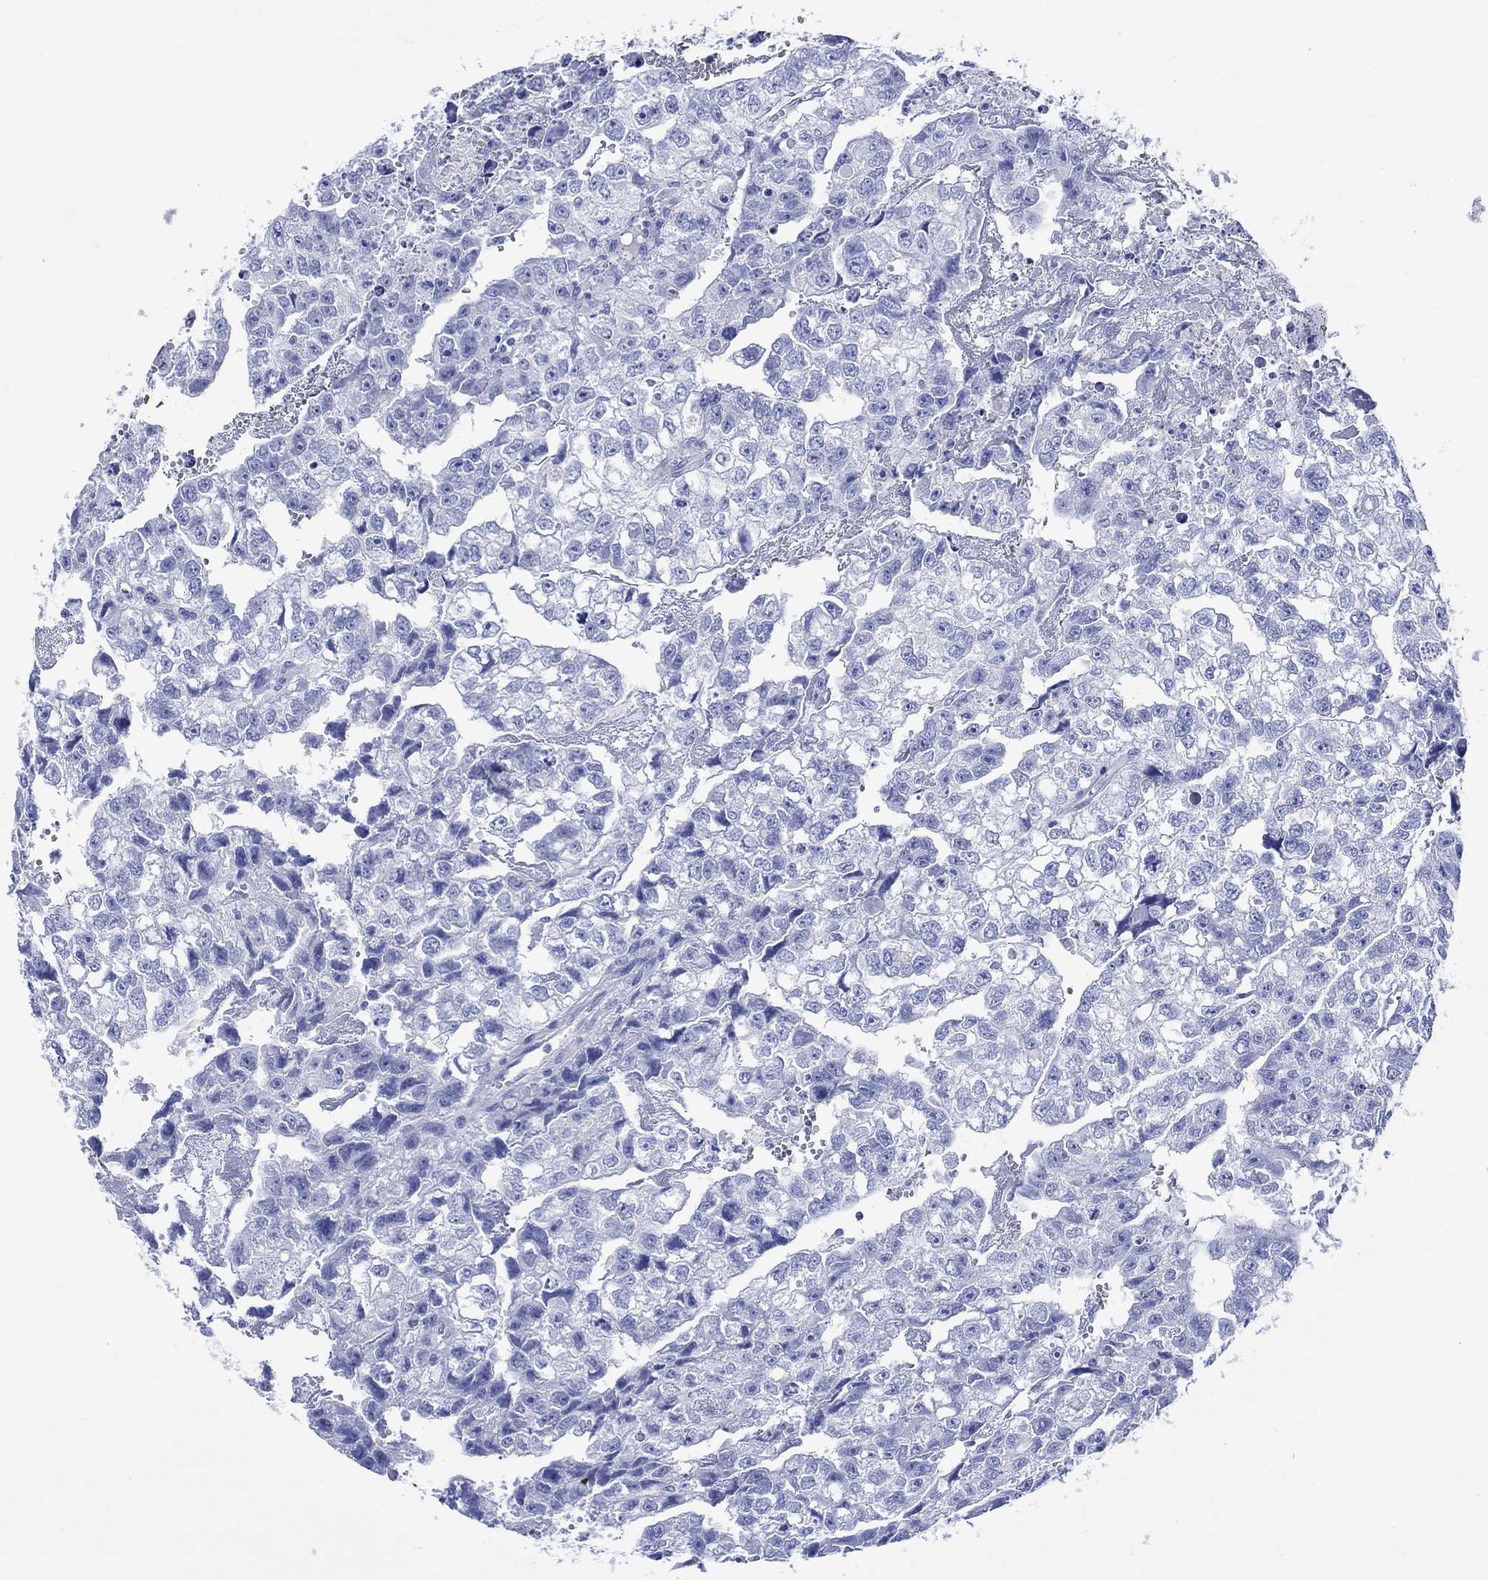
{"staining": {"intensity": "negative", "quantity": "none", "location": "none"}, "tissue": "testis cancer", "cell_type": "Tumor cells", "image_type": "cancer", "snomed": [{"axis": "morphology", "description": "Carcinoma, Embryonal, NOS"}, {"axis": "morphology", "description": "Teratoma, malignant, NOS"}, {"axis": "topography", "description": "Testis"}], "caption": "Tumor cells show no significant protein expression in testis teratoma (malignant).", "gene": "KLHL33", "patient": {"sex": "male", "age": 44}}